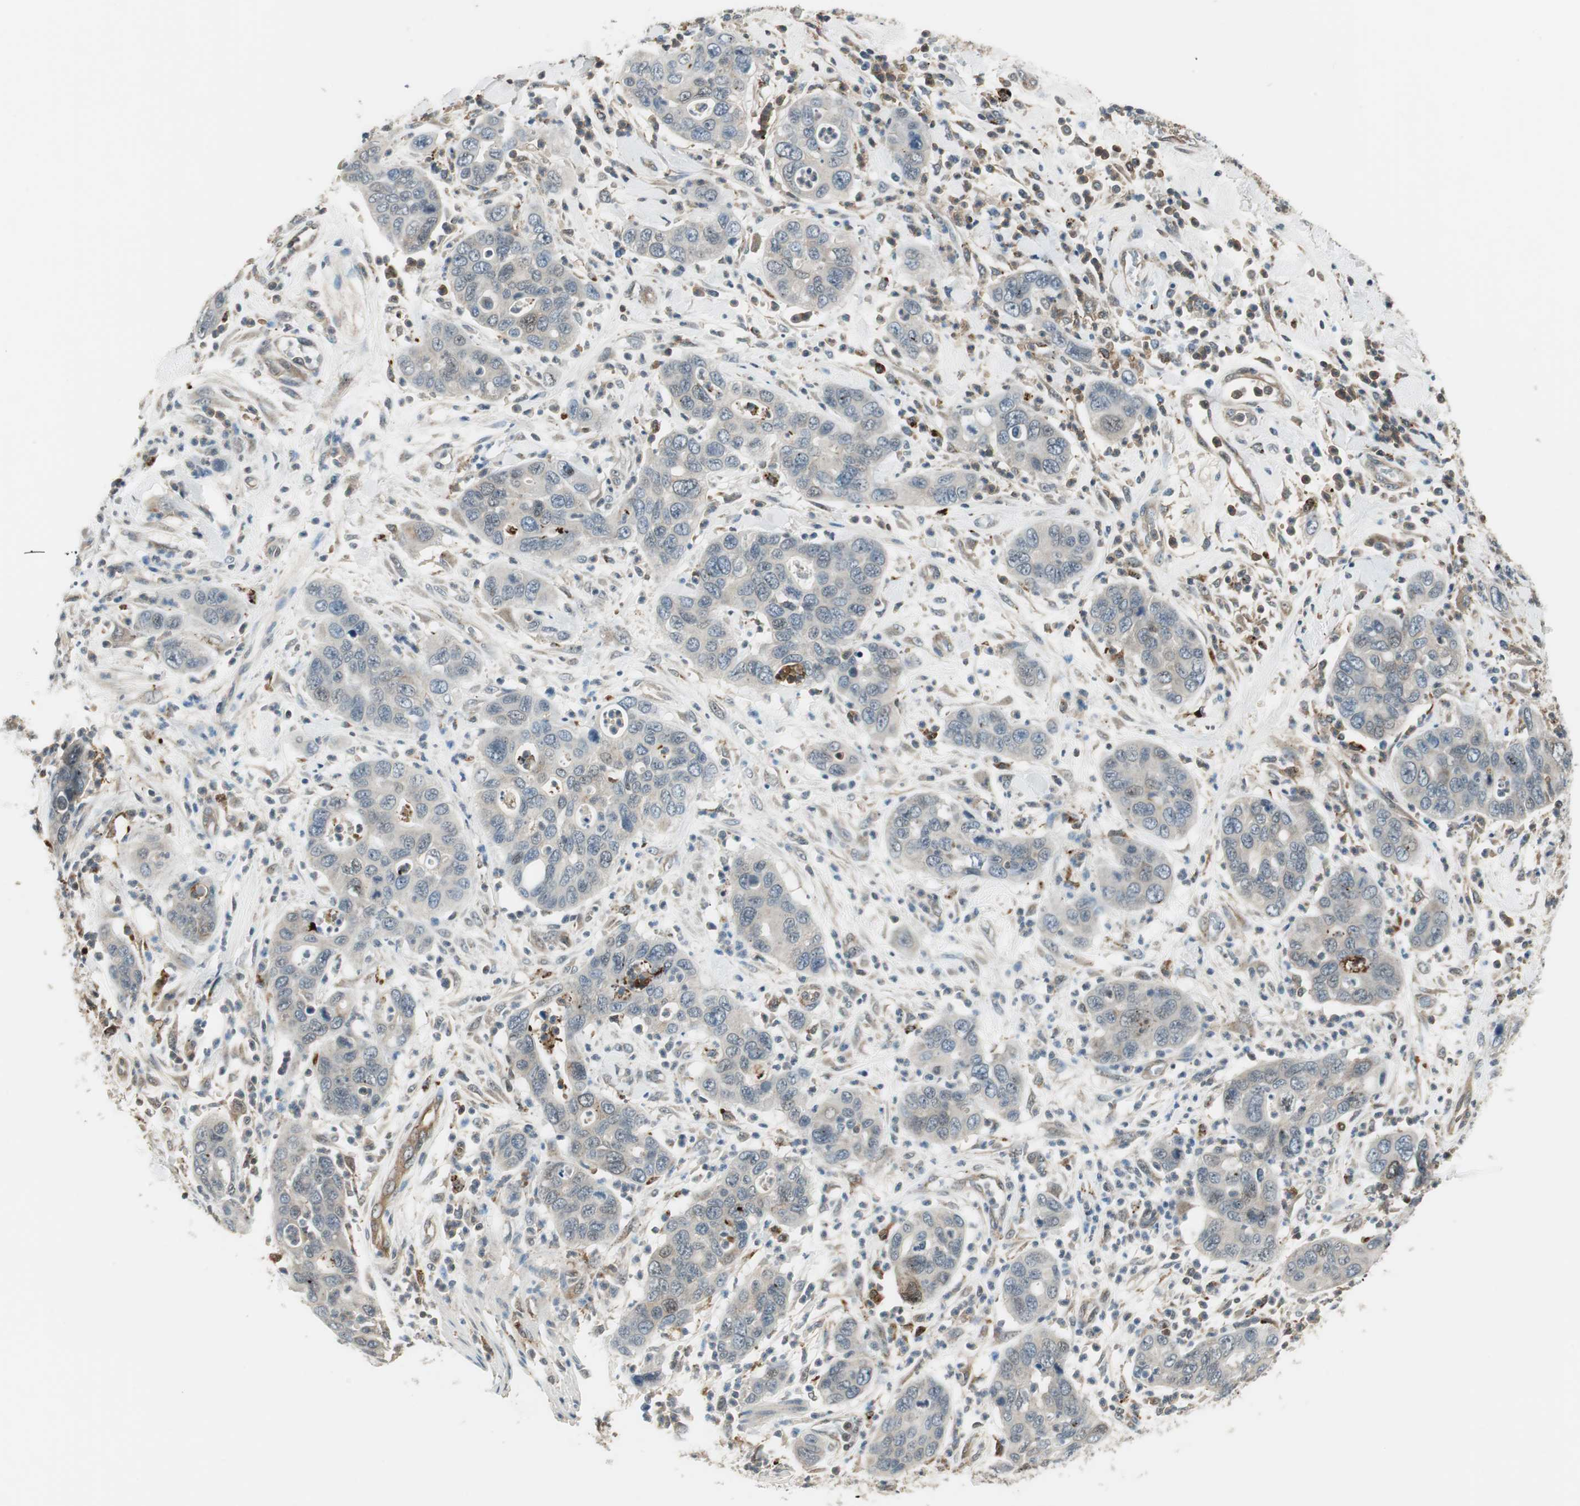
{"staining": {"intensity": "negative", "quantity": "none", "location": "none"}, "tissue": "pancreatic cancer", "cell_type": "Tumor cells", "image_type": "cancer", "snomed": [{"axis": "morphology", "description": "Adenocarcinoma, NOS"}, {"axis": "topography", "description": "Pancreas"}], "caption": "DAB (3,3'-diaminobenzidine) immunohistochemical staining of human pancreatic cancer demonstrates no significant staining in tumor cells.", "gene": "NCK1", "patient": {"sex": "female", "age": 71}}